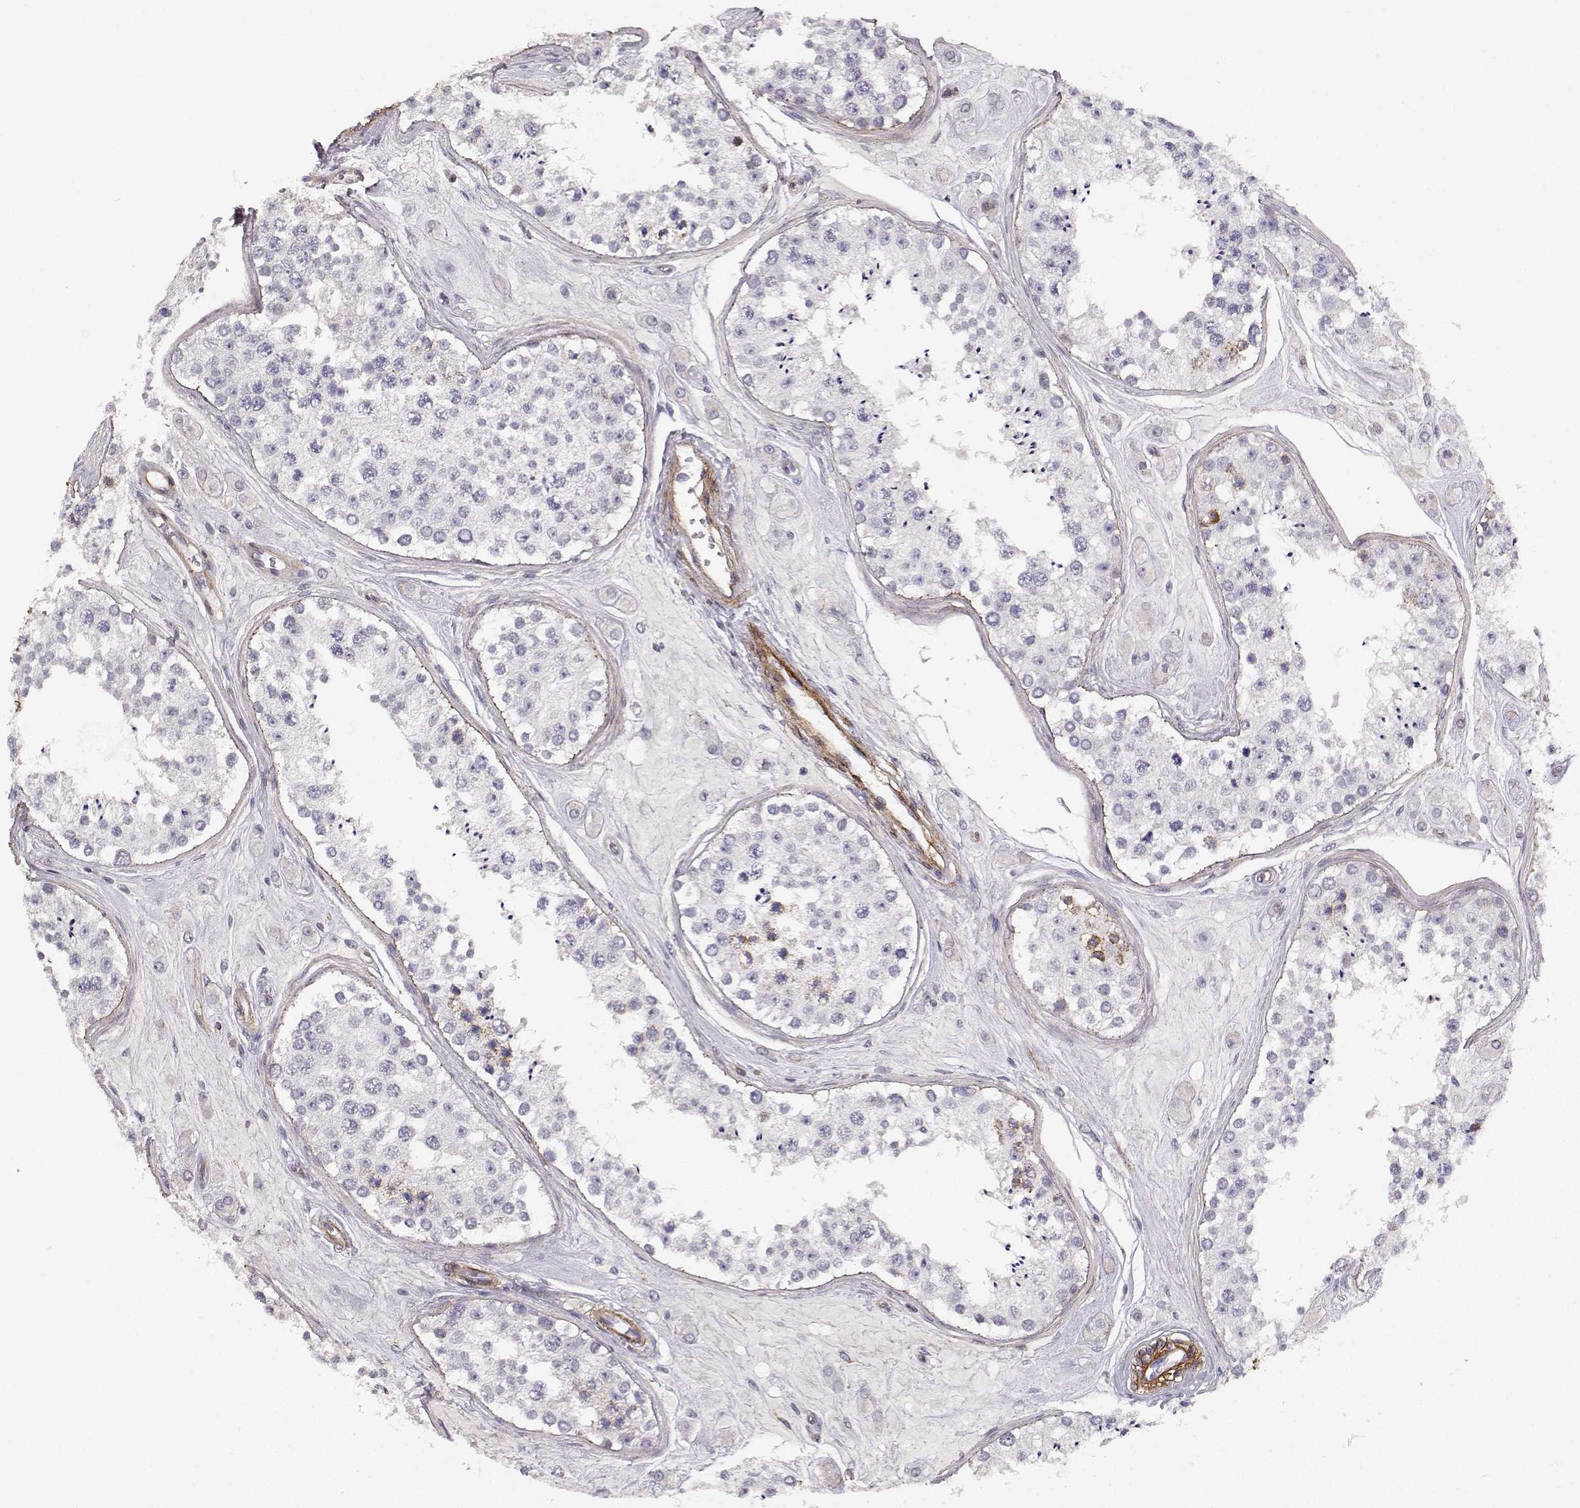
{"staining": {"intensity": "negative", "quantity": "none", "location": "none"}, "tissue": "testis", "cell_type": "Cells in seminiferous ducts", "image_type": "normal", "snomed": [{"axis": "morphology", "description": "Normal tissue, NOS"}, {"axis": "topography", "description": "Testis"}], "caption": "Immunohistochemistry photomicrograph of normal testis: testis stained with DAB reveals no significant protein staining in cells in seminiferous ducts. (Stains: DAB (3,3'-diaminobenzidine) immunohistochemistry (IHC) with hematoxylin counter stain, Microscopy: brightfield microscopy at high magnification).", "gene": "LAMC1", "patient": {"sex": "male", "age": 25}}